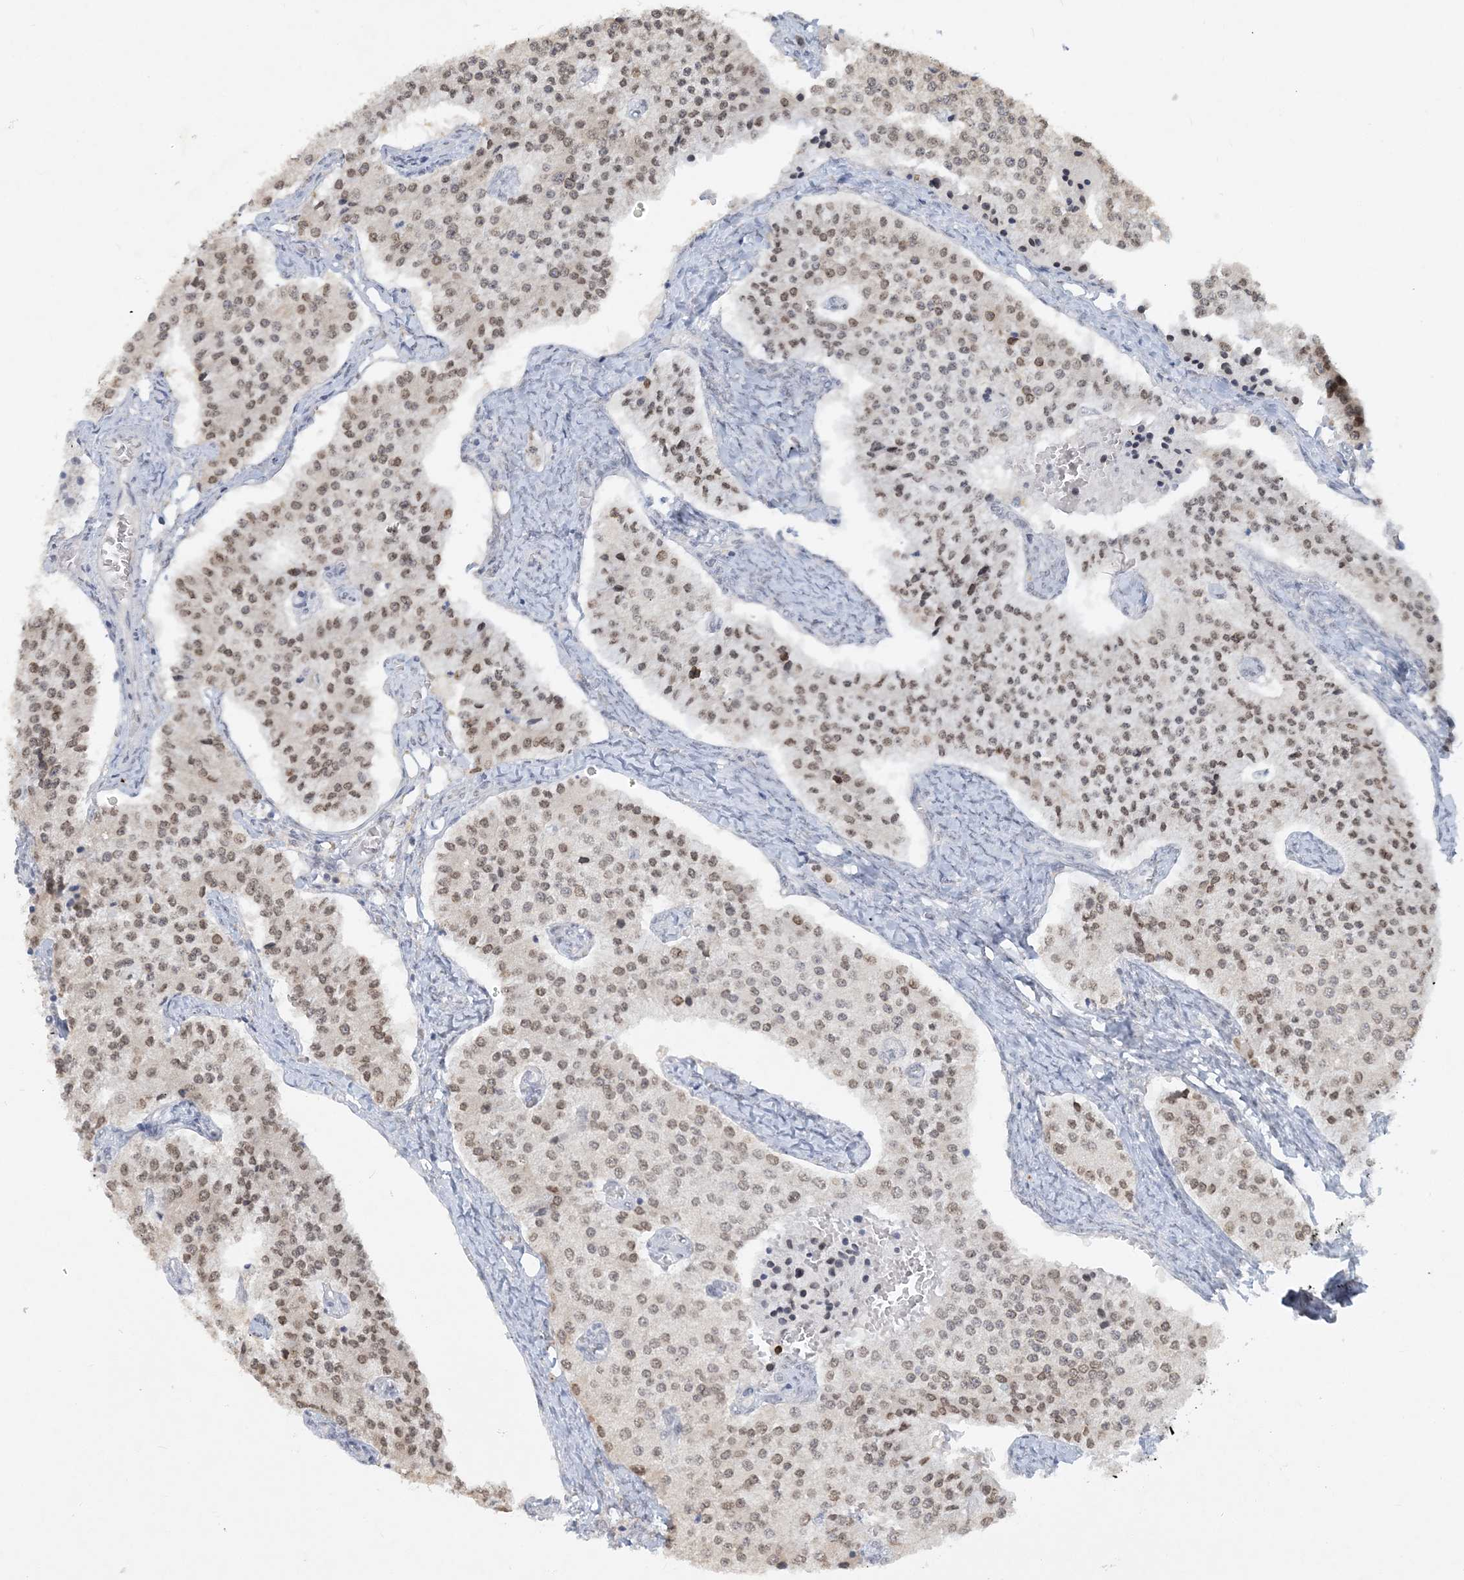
{"staining": {"intensity": "moderate", "quantity": ">75%", "location": "nuclear"}, "tissue": "carcinoid", "cell_type": "Tumor cells", "image_type": "cancer", "snomed": [{"axis": "morphology", "description": "Carcinoid, malignant, NOS"}, {"axis": "topography", "description": "Colon"}], "caption": "This is a micrograph of immunohistochemistry staining of carcinoid (malignant), which shows moderate positivity in the nuclear of tumor cells.", "gene": "KMT2D", "patient": {"sex": "female", "age": 52}}